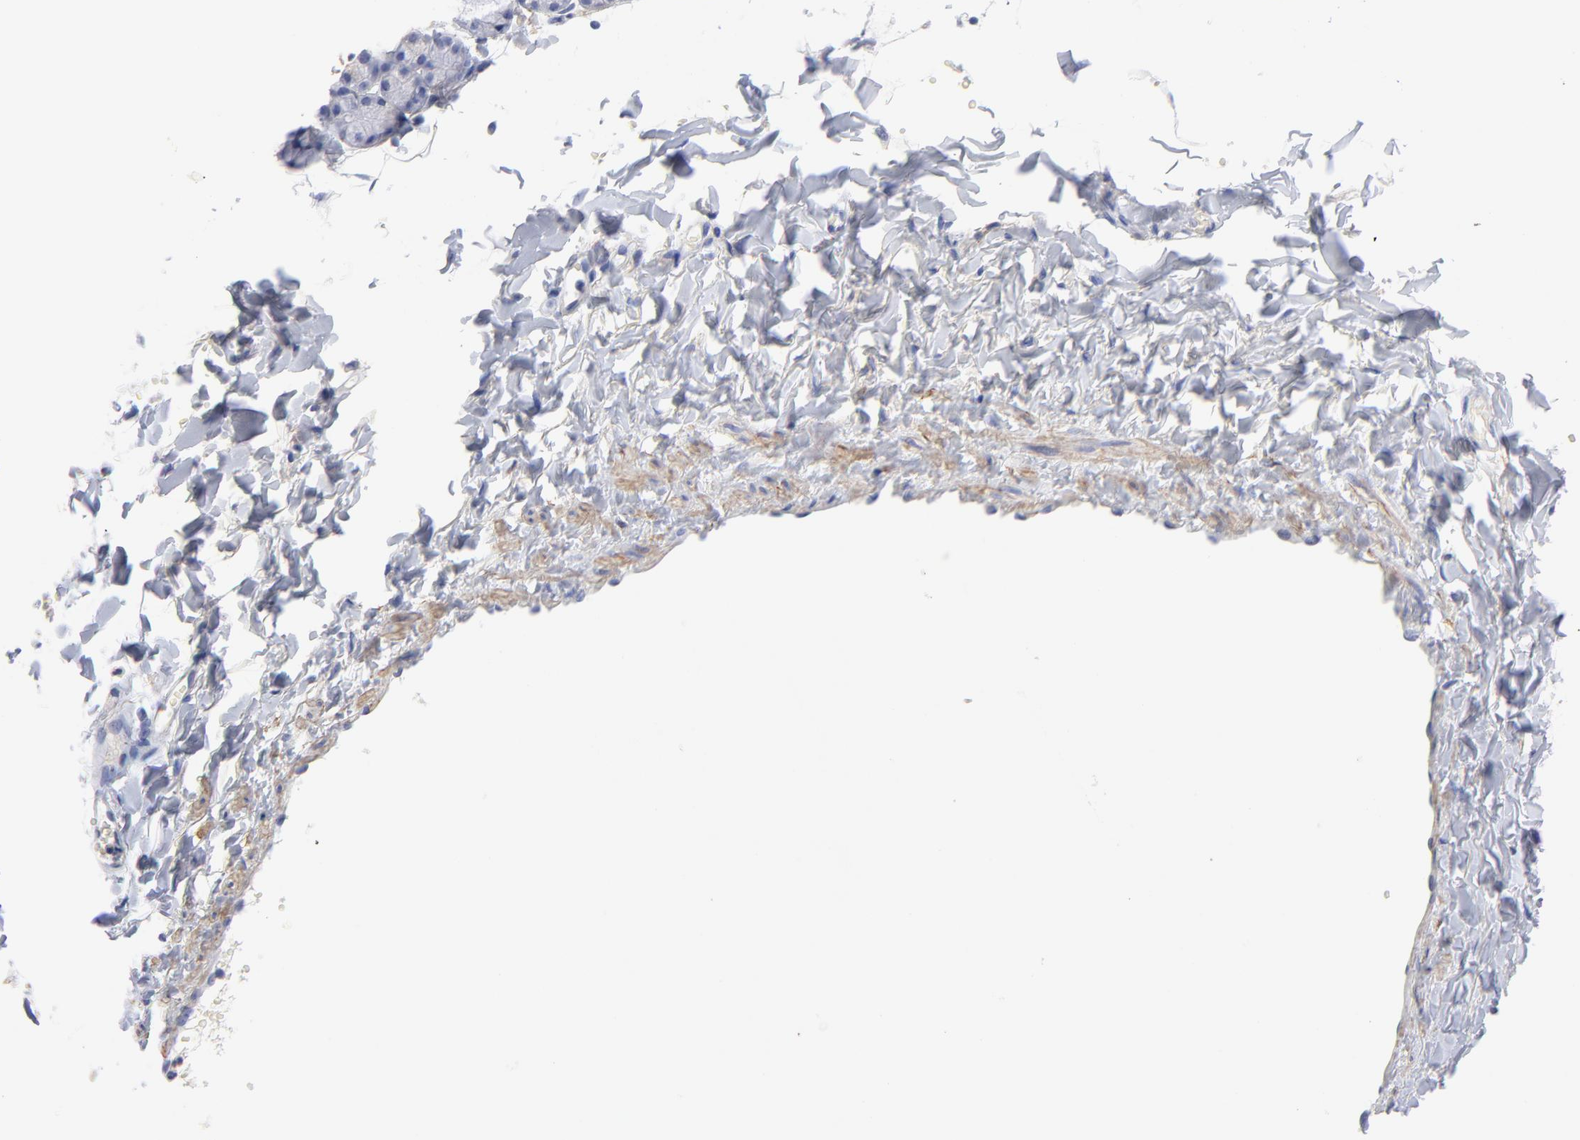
{"staining": {"intensity": "negative", "quantity": "none", "location": "none"}, "tissue": "salivary gland", "cell_type": "Glandular cells", "image_type": "normal", "snomed": [{"axis": "morphology", "description": "Normal tissue, NOS"}, {"axis": "topography", "description": "Skeletal muscle"}, {"axis": "topography", "description": "Oral tissue"}, {"axis": "topography", "description": "Salivary gland"}, {"axis": "topography", "description": "Peripheral nerve tissue"}], "caption": "High power microscopy photomicrograph of an immunohistochemistry histopathology image of benign salivary gland, revealing no significant staining in glandular cells. The staining was performed using DAB to visualize the protein expression in brown, while the nuclei were stained in blue with hematoxylin (Magnification: 20x).", "gene": "ASL", "patient": {"sex": "male", "age": 54}}